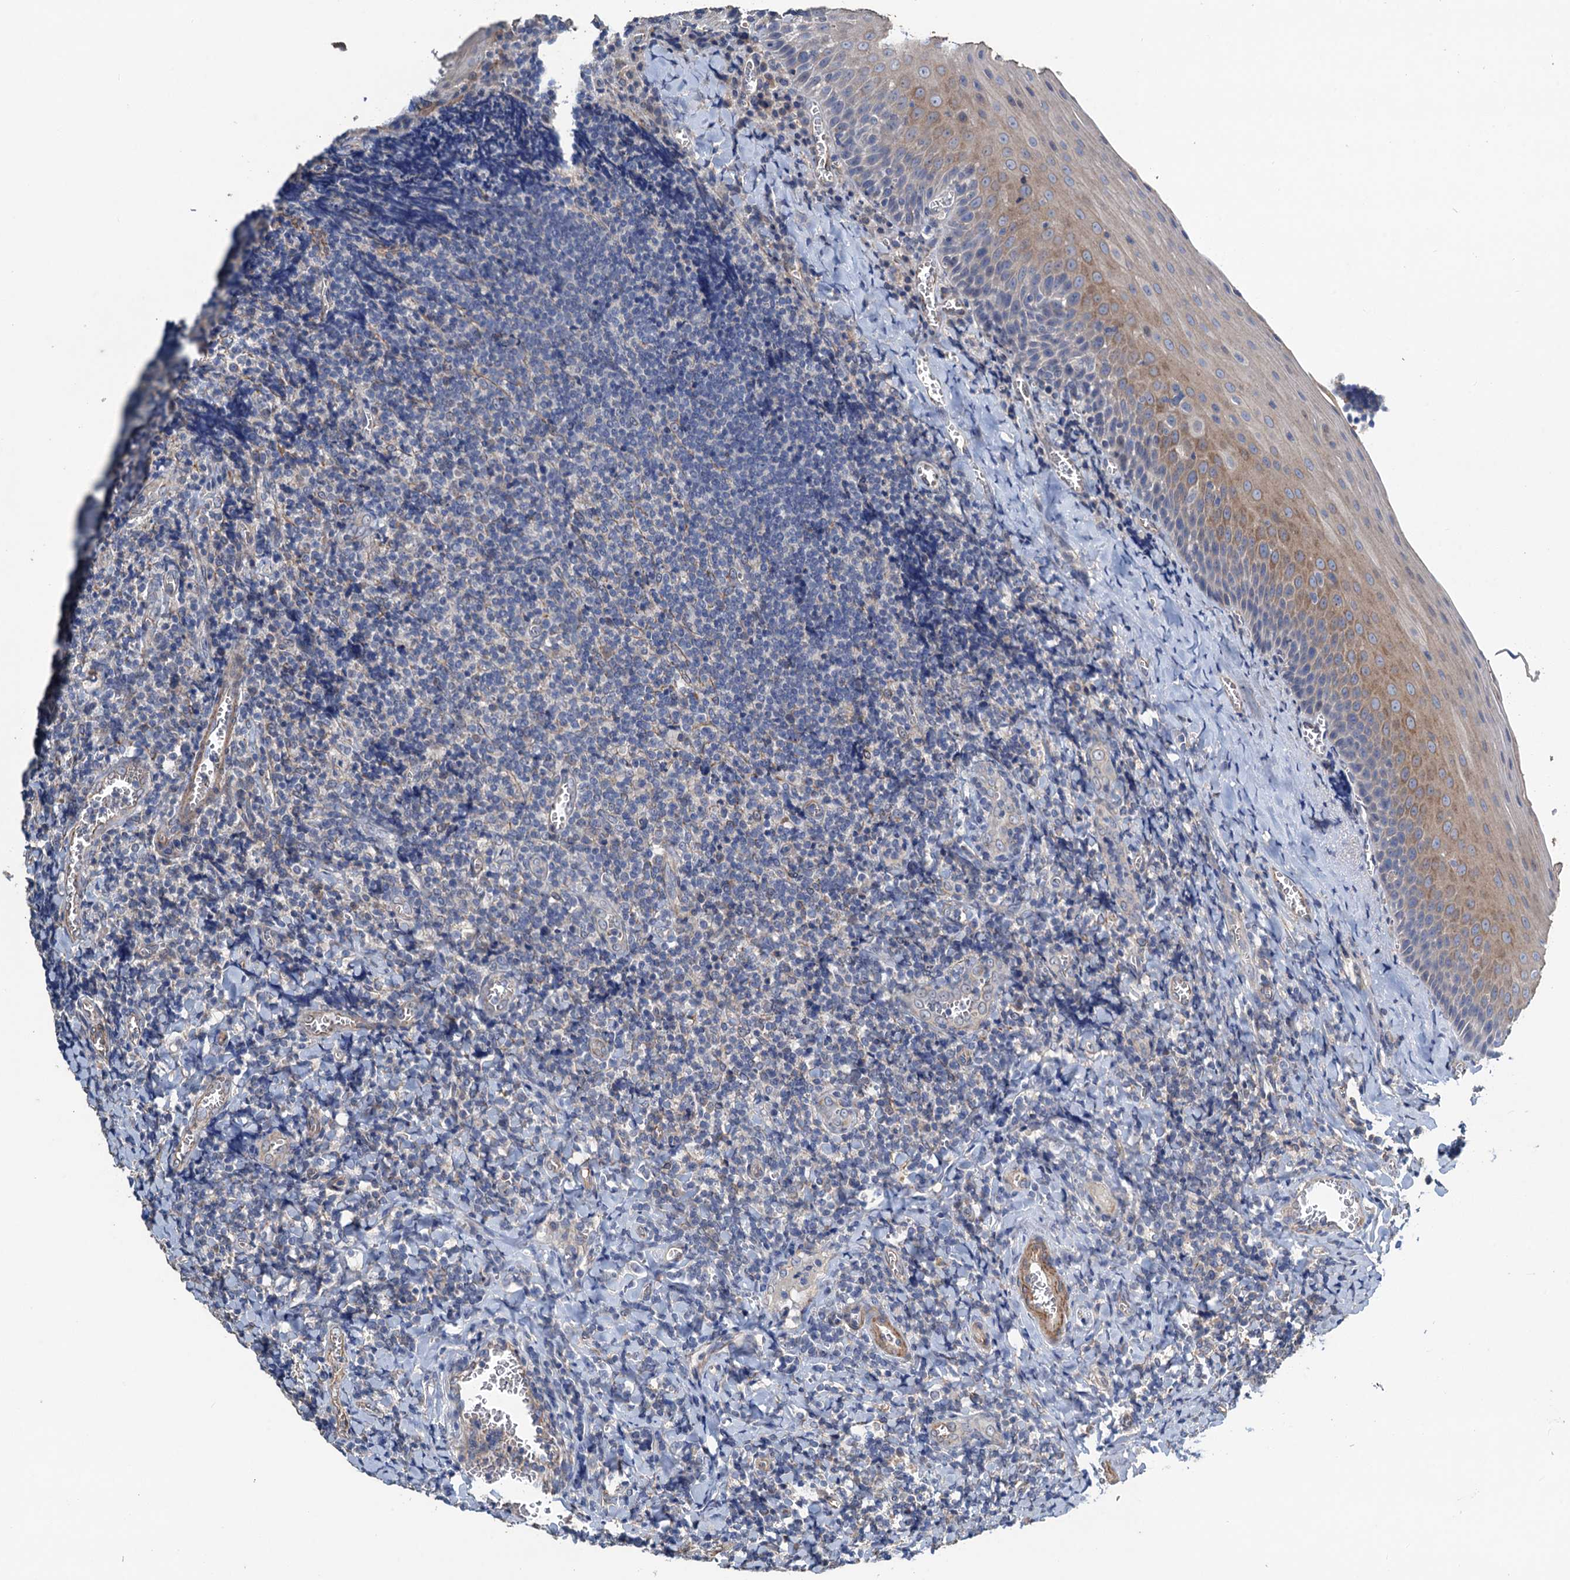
{"staining": {"intensity": "negative", "quantity": "none", "location": "none"}, "tissue": "tonsil", "cell_type": "Germinal center cells", "image_type": "normal", "snomed": [{"axis": "morphology", "description": "Normal tissue, NOS"}, {"axis": "topography", "description": "Tonsil"}], "caption": "DAB immunohistochemical staining of benign human tonsil reveals no significant expression in germinal center cells.", "gene": "SMCO3", "patient": {"sex": "male", "age": 27}}